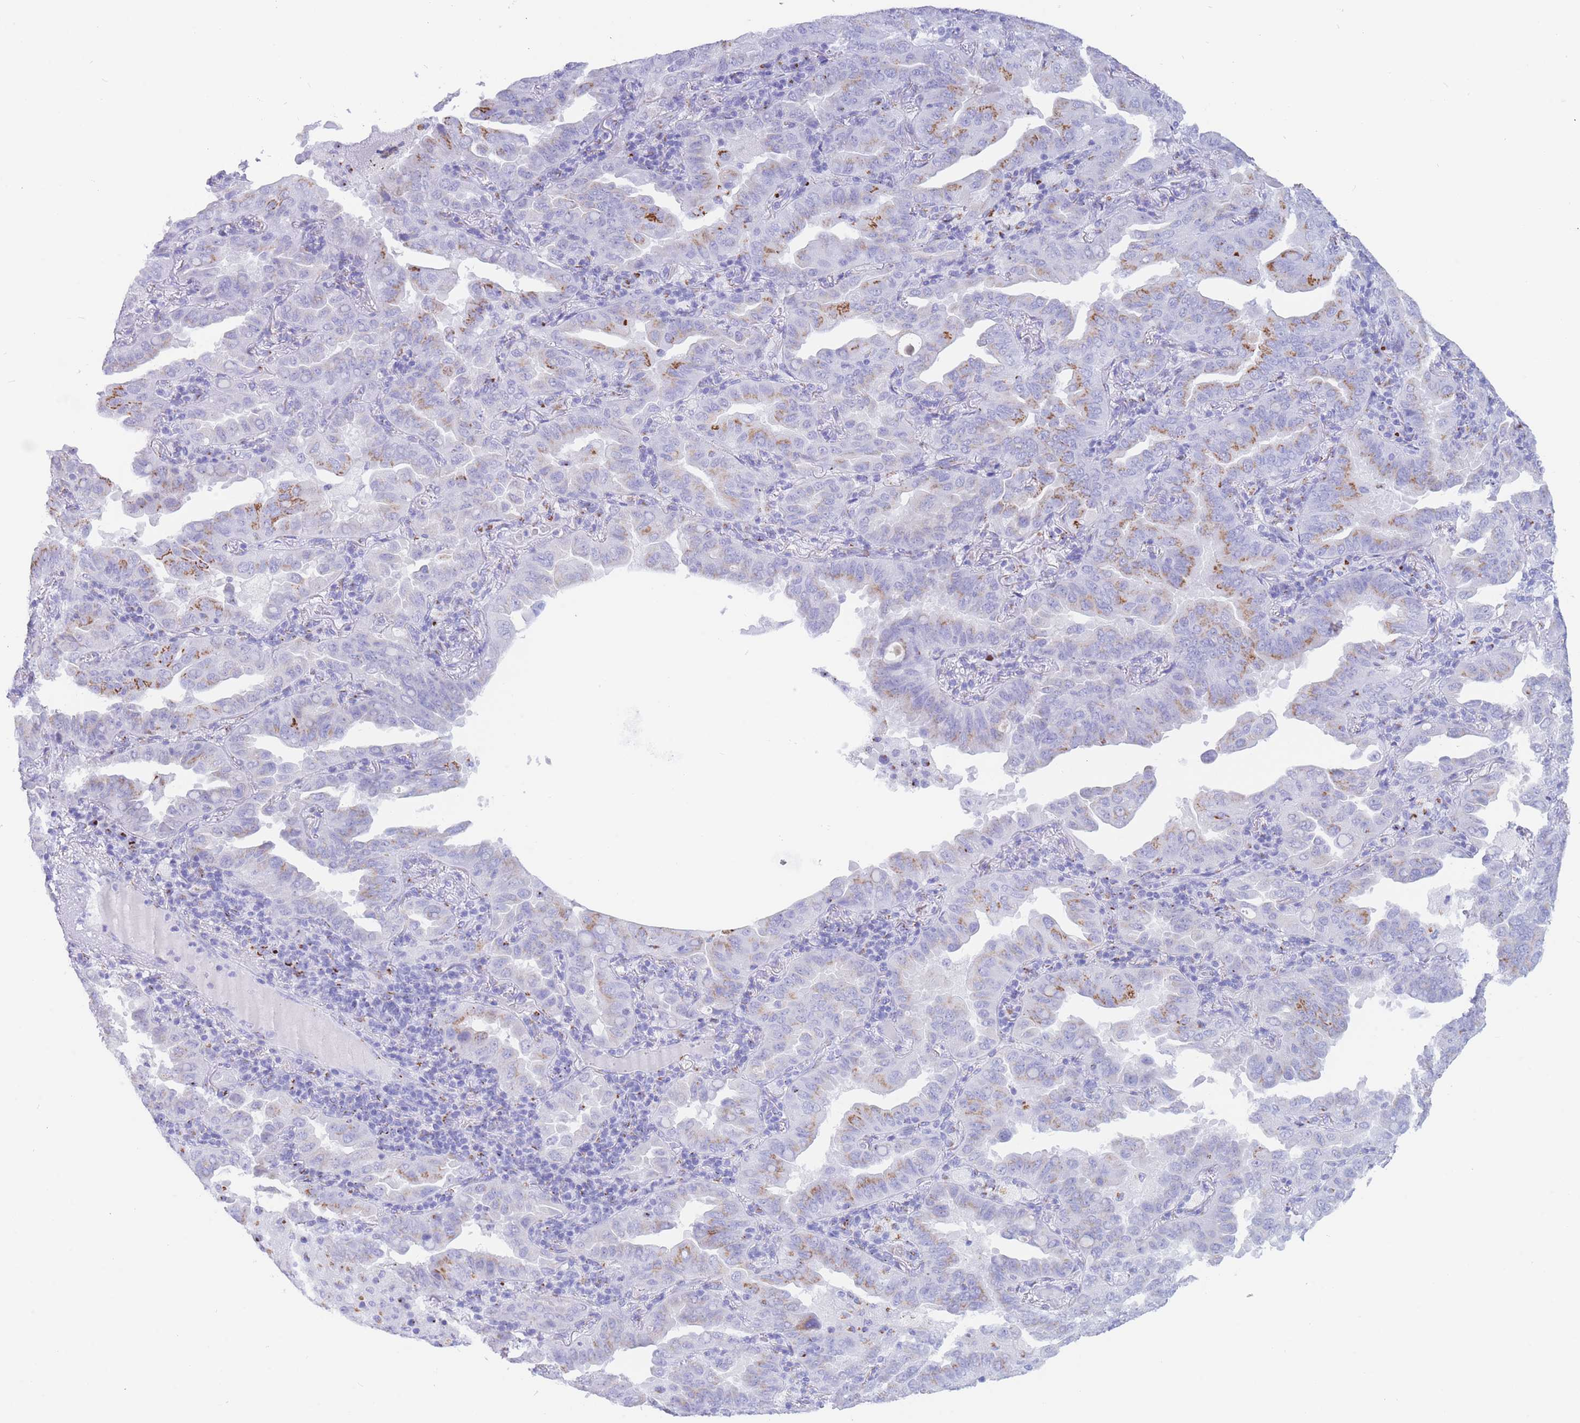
{"staining": {"intensity": "weak", "quantity": "<25%", "location": "cytoplasmic/membranous"}, "tissue": "lung cancer", "cell_type": "Tumor cells", "image_type": "cancer", "snomed": [{"axis": "morphology", "description": "Adenocarcinoma, NOS"}, {"axis": "topography", "description": "Lung"}], "caption": "Tumor cells show no significant expression in lung adenocarcinoma.", "gene": "FAM3C", "patient": {"sex": "male", "age": 64}}